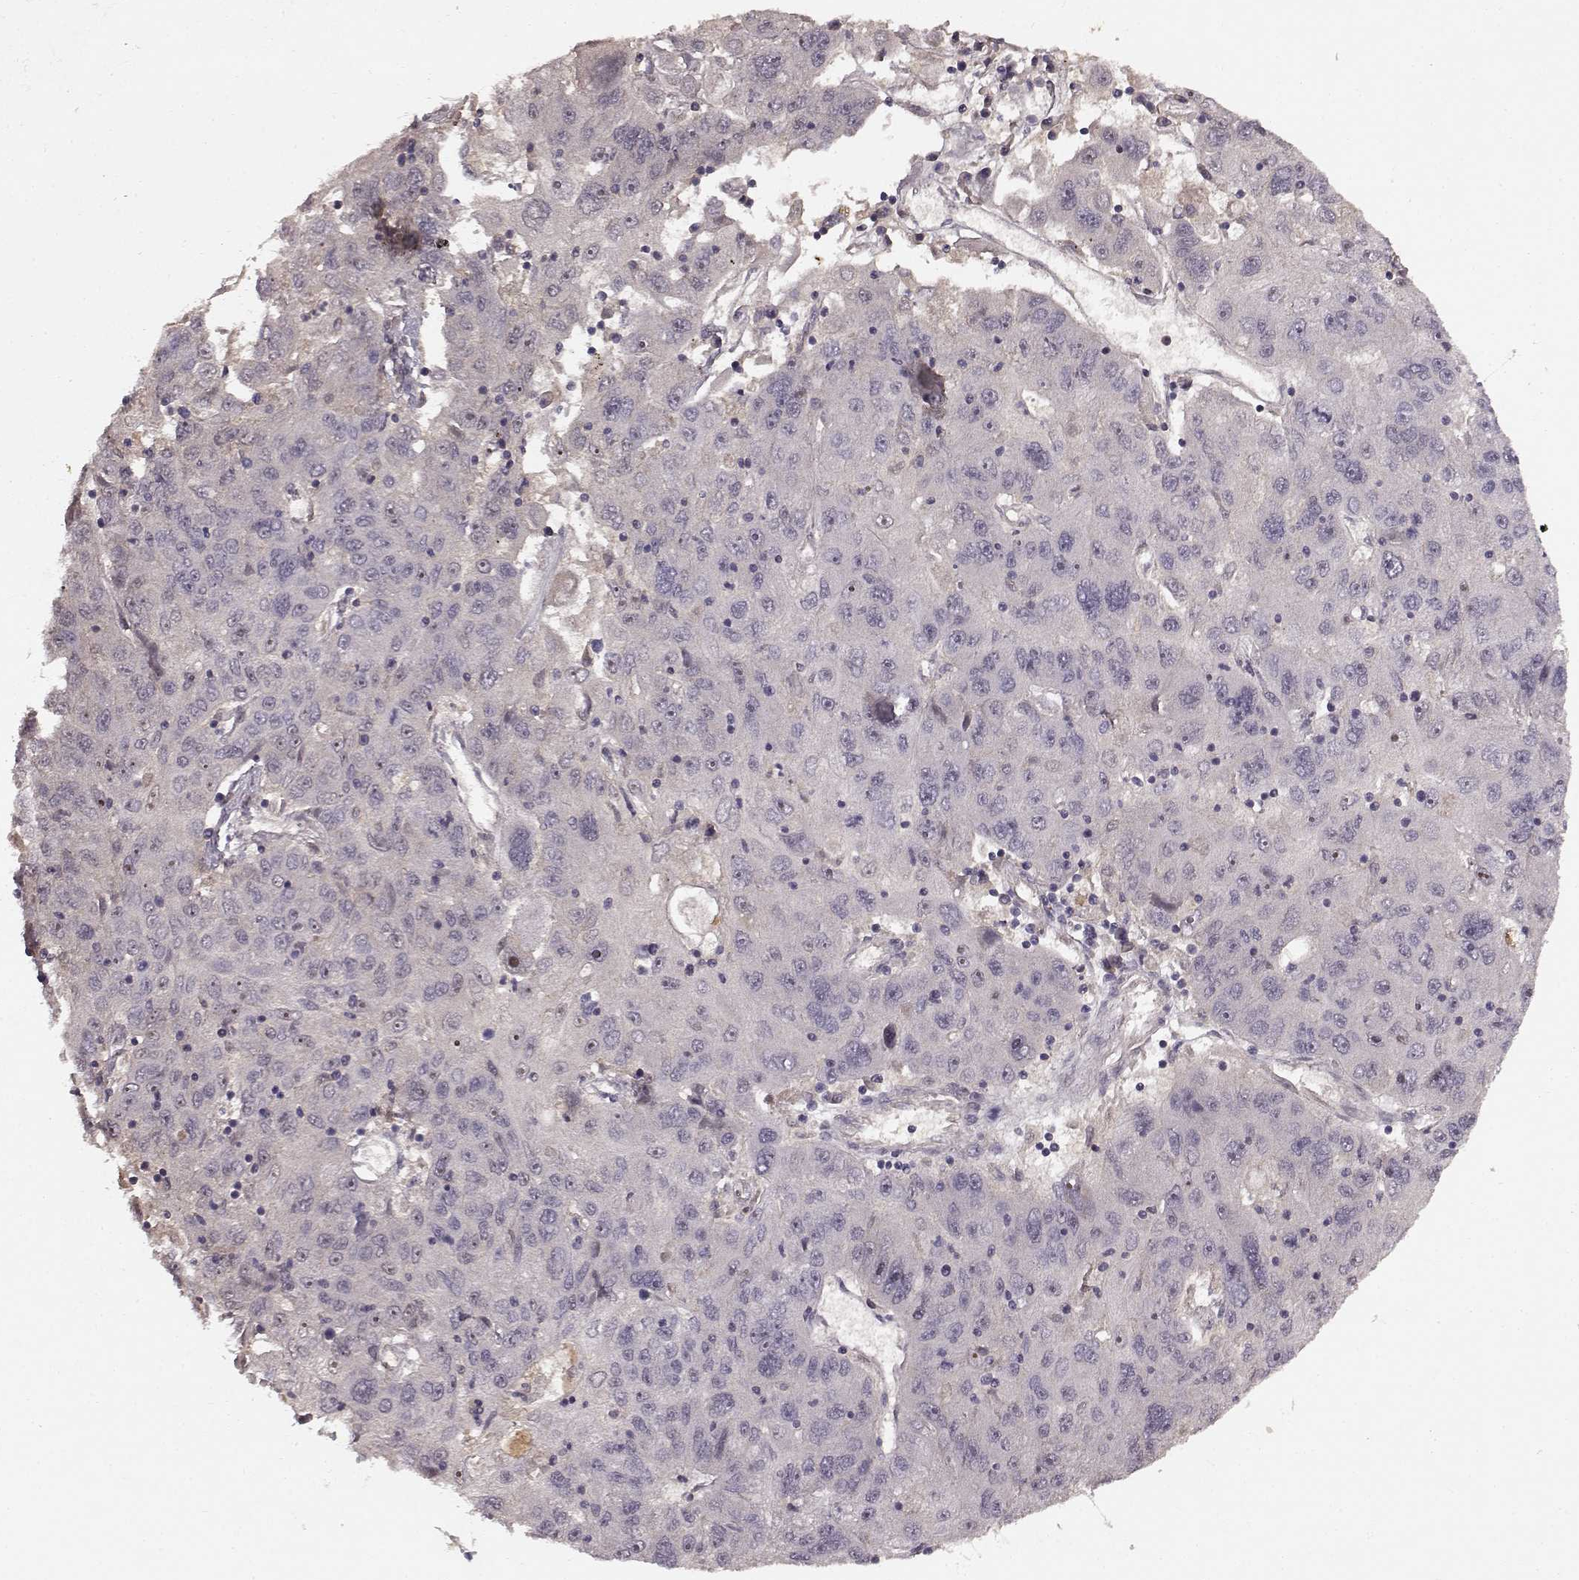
{"staining": {"intensity": "negative", "quantity": "none", "location": "none"}, "tissue": "stomach cancer", "cell_type": "Tumor cells", "image_type": "cancer", "snomed": [{"axis": "morphology", "description": "Adenocarcinoma, NOS"}, {"axis": "topography", "description": "Stomach"}], "caption": "Tumor cells show no significant protein staining in stomach adenocarcinoma.", "gene": "SLC22A18", "patient": {"sex": "male", "age": 56}}